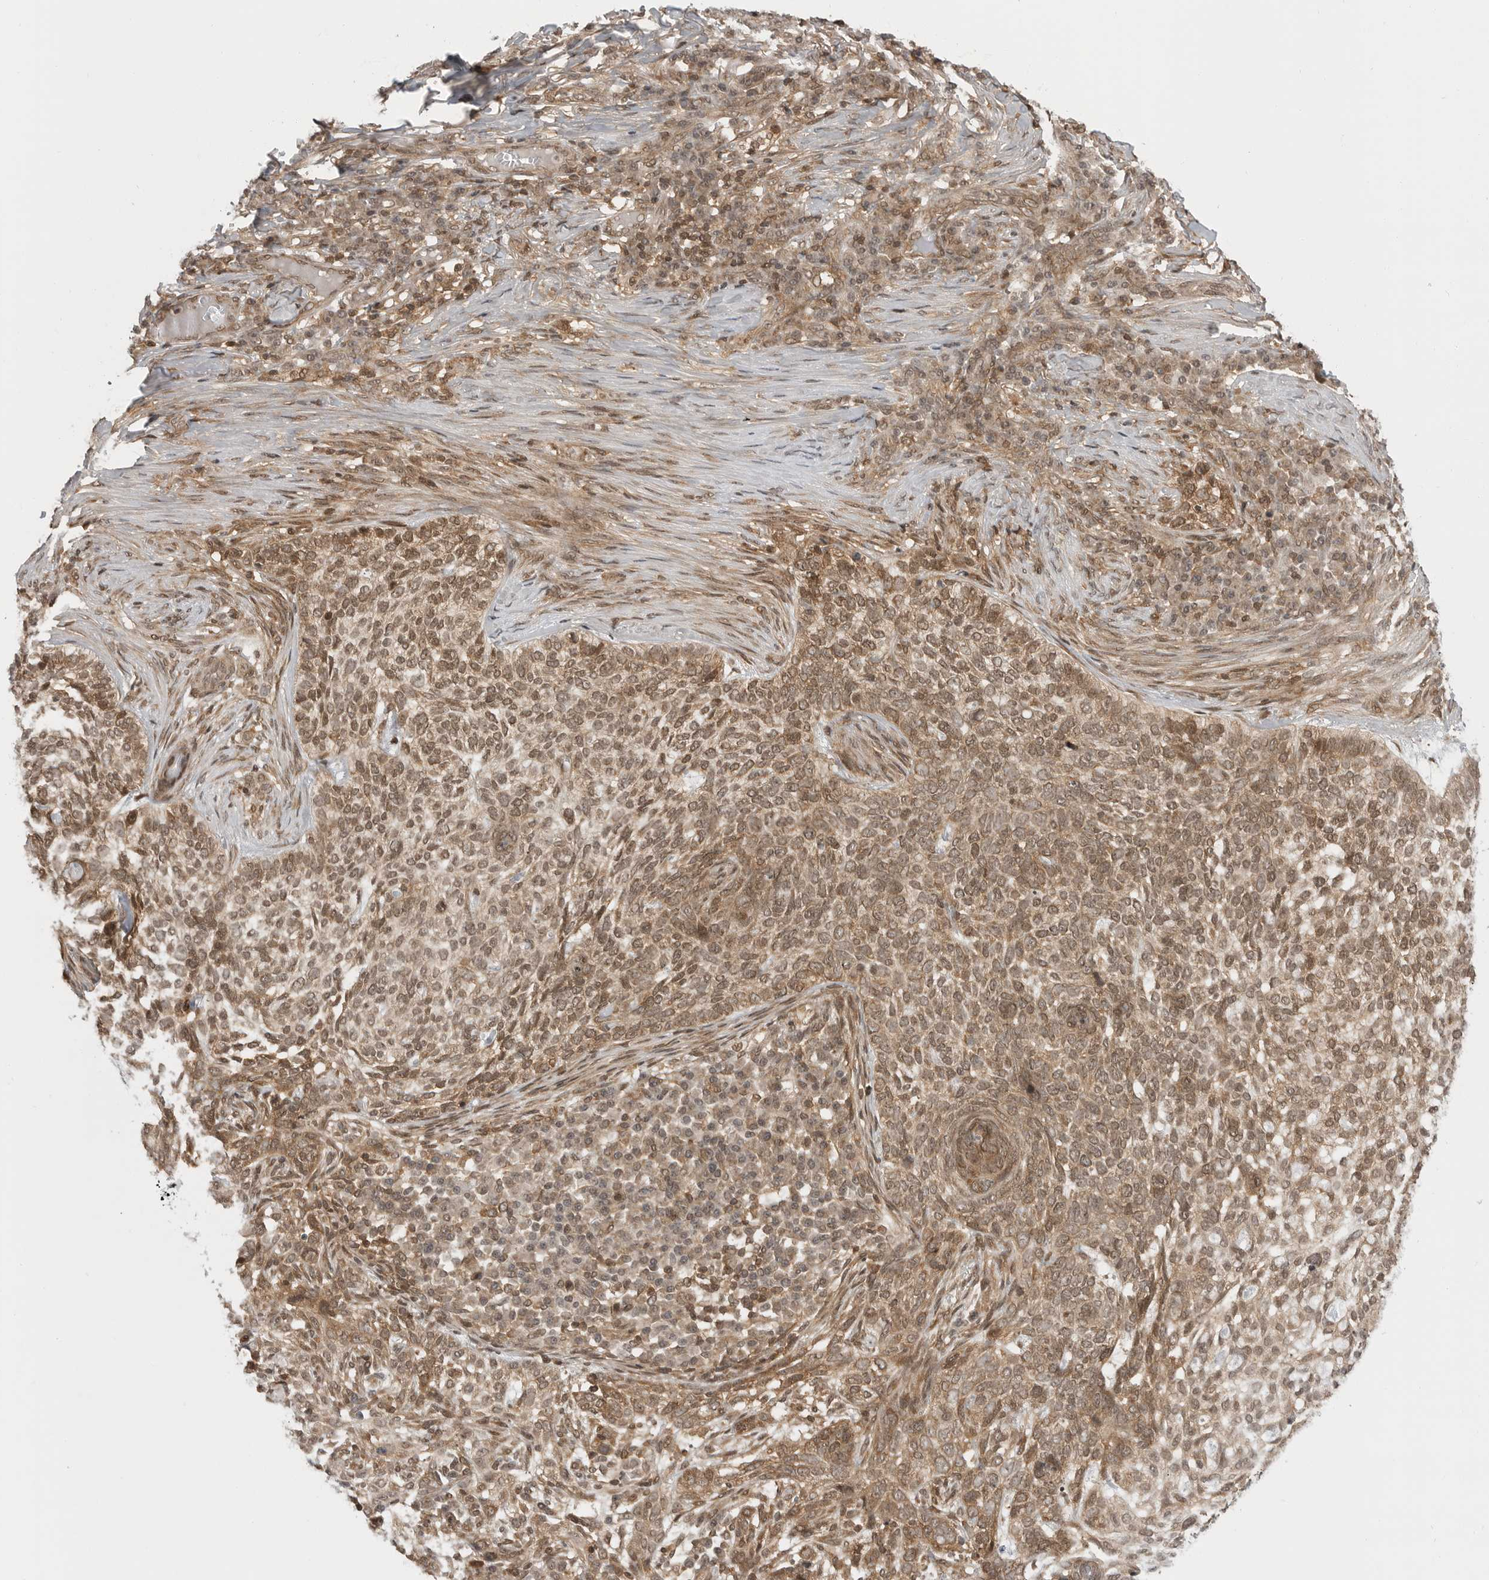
{"staining": {"intensity": "moderate", "quantity": ">75%", "location": "cytoplasmic/membranous,nuclear"}, "tissue": "skin cancer", "cell_type": "Tumor cells", "image_type": "cancer", "snomed": [{"axis": "morphology", "description": "Basal cell carcinoma"}, {"axis": "topography", "description": "Skin"}], "caption": "Human basal cell carcinoma (skin) stained with a brown dye exhibits moderate cytoplasmic/membranous and nuclear positive positivity in about >75% of tumor cells.", "gene": "SZRD1", "patient": {"sex": "female", "age": 64}}